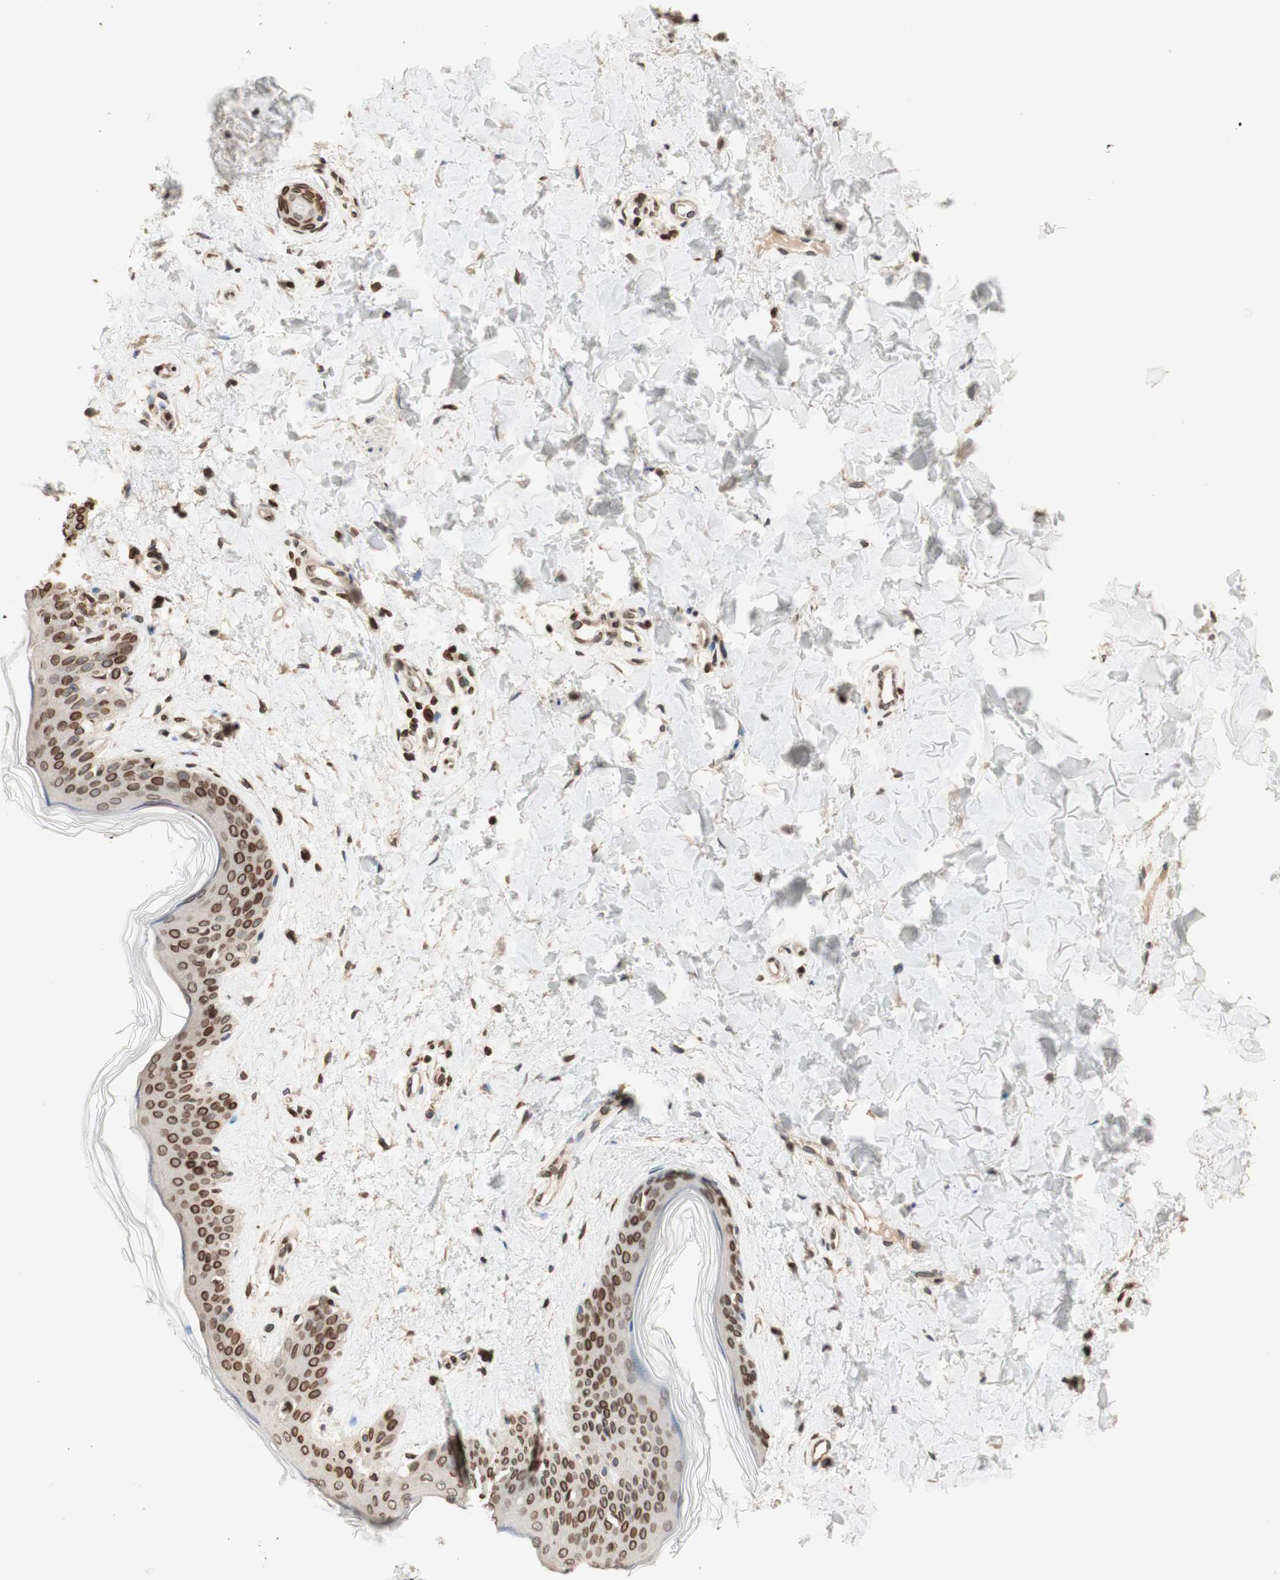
{"staining": {"intensity": "moderate", "quantity": ">75%", "location": "cytoplasmic/membranous,nuclear"}, "tissue": "skin", "cell_type": "Fibroblasts", "image_type": "normal", "snomed": [{"axis": "morphology", "description": "Normal tissue, NOS"}, {"axis": "topography", "description": "Skin"}], "caption": "Immunohistochemical staining of benign skin demonstrates >75% levels of moderate cytoplasmic/membranous,nuclear protein staining in approximately >75% of fibroblasts.", "gene": "TMPO", "patient": {"sex": "female", "age": 41}}